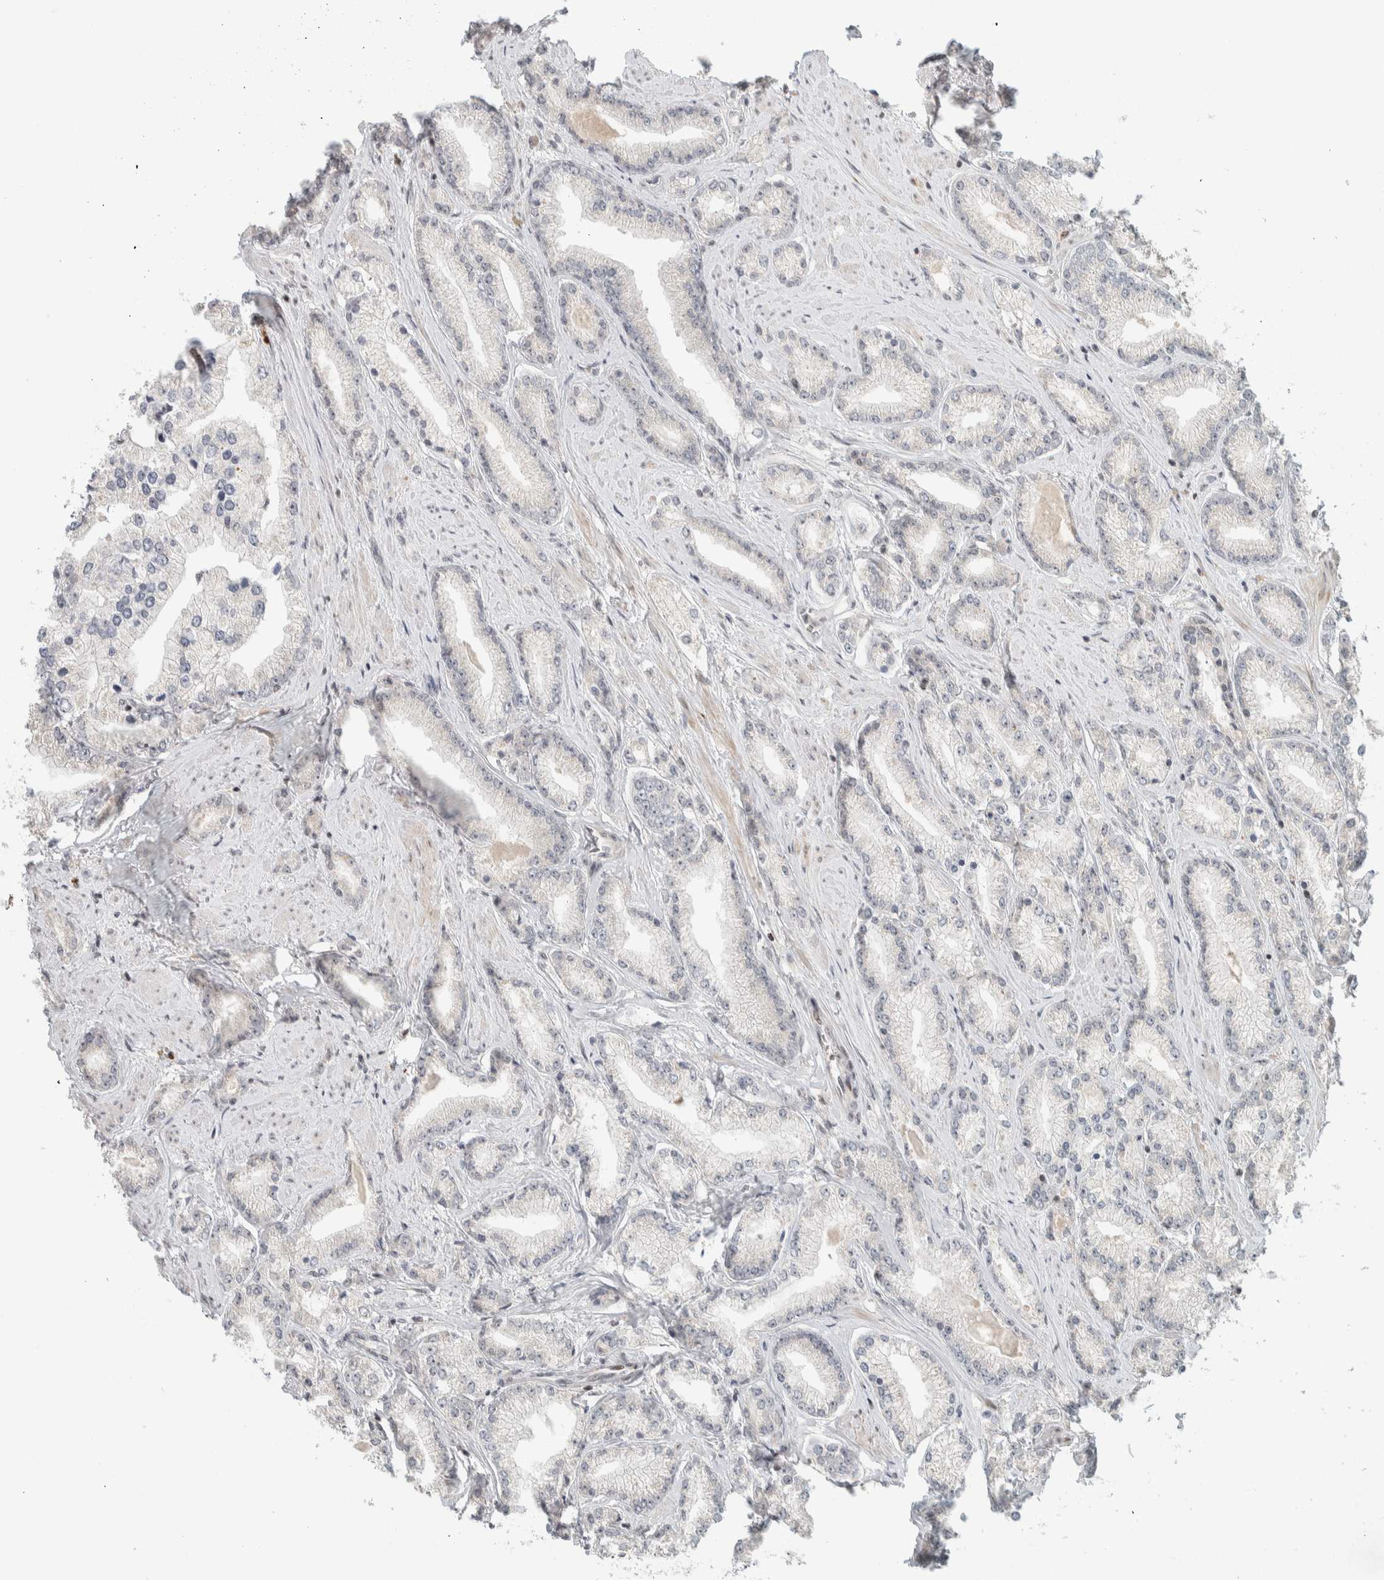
{"staining": {"intensity": "weak", "quantity": "<25%", "location": "nuclear"}, "tissue": "prostate cancer", "cell_type": "Tumor cells", "image_type": "cancer", "snomed": [{"axis": "morphology", "description": "Adenocarcinoma, Low grade"}, {"axis": "topography", "description": "Prostate"}], "caption": "DAB immunohistochemical staining of low-grade adenocarcinoma (prostate) exhibits no significant expression in tumor cells.", "gene": "ZBTB2", "patient": {"sex": "male", "age": 62}}